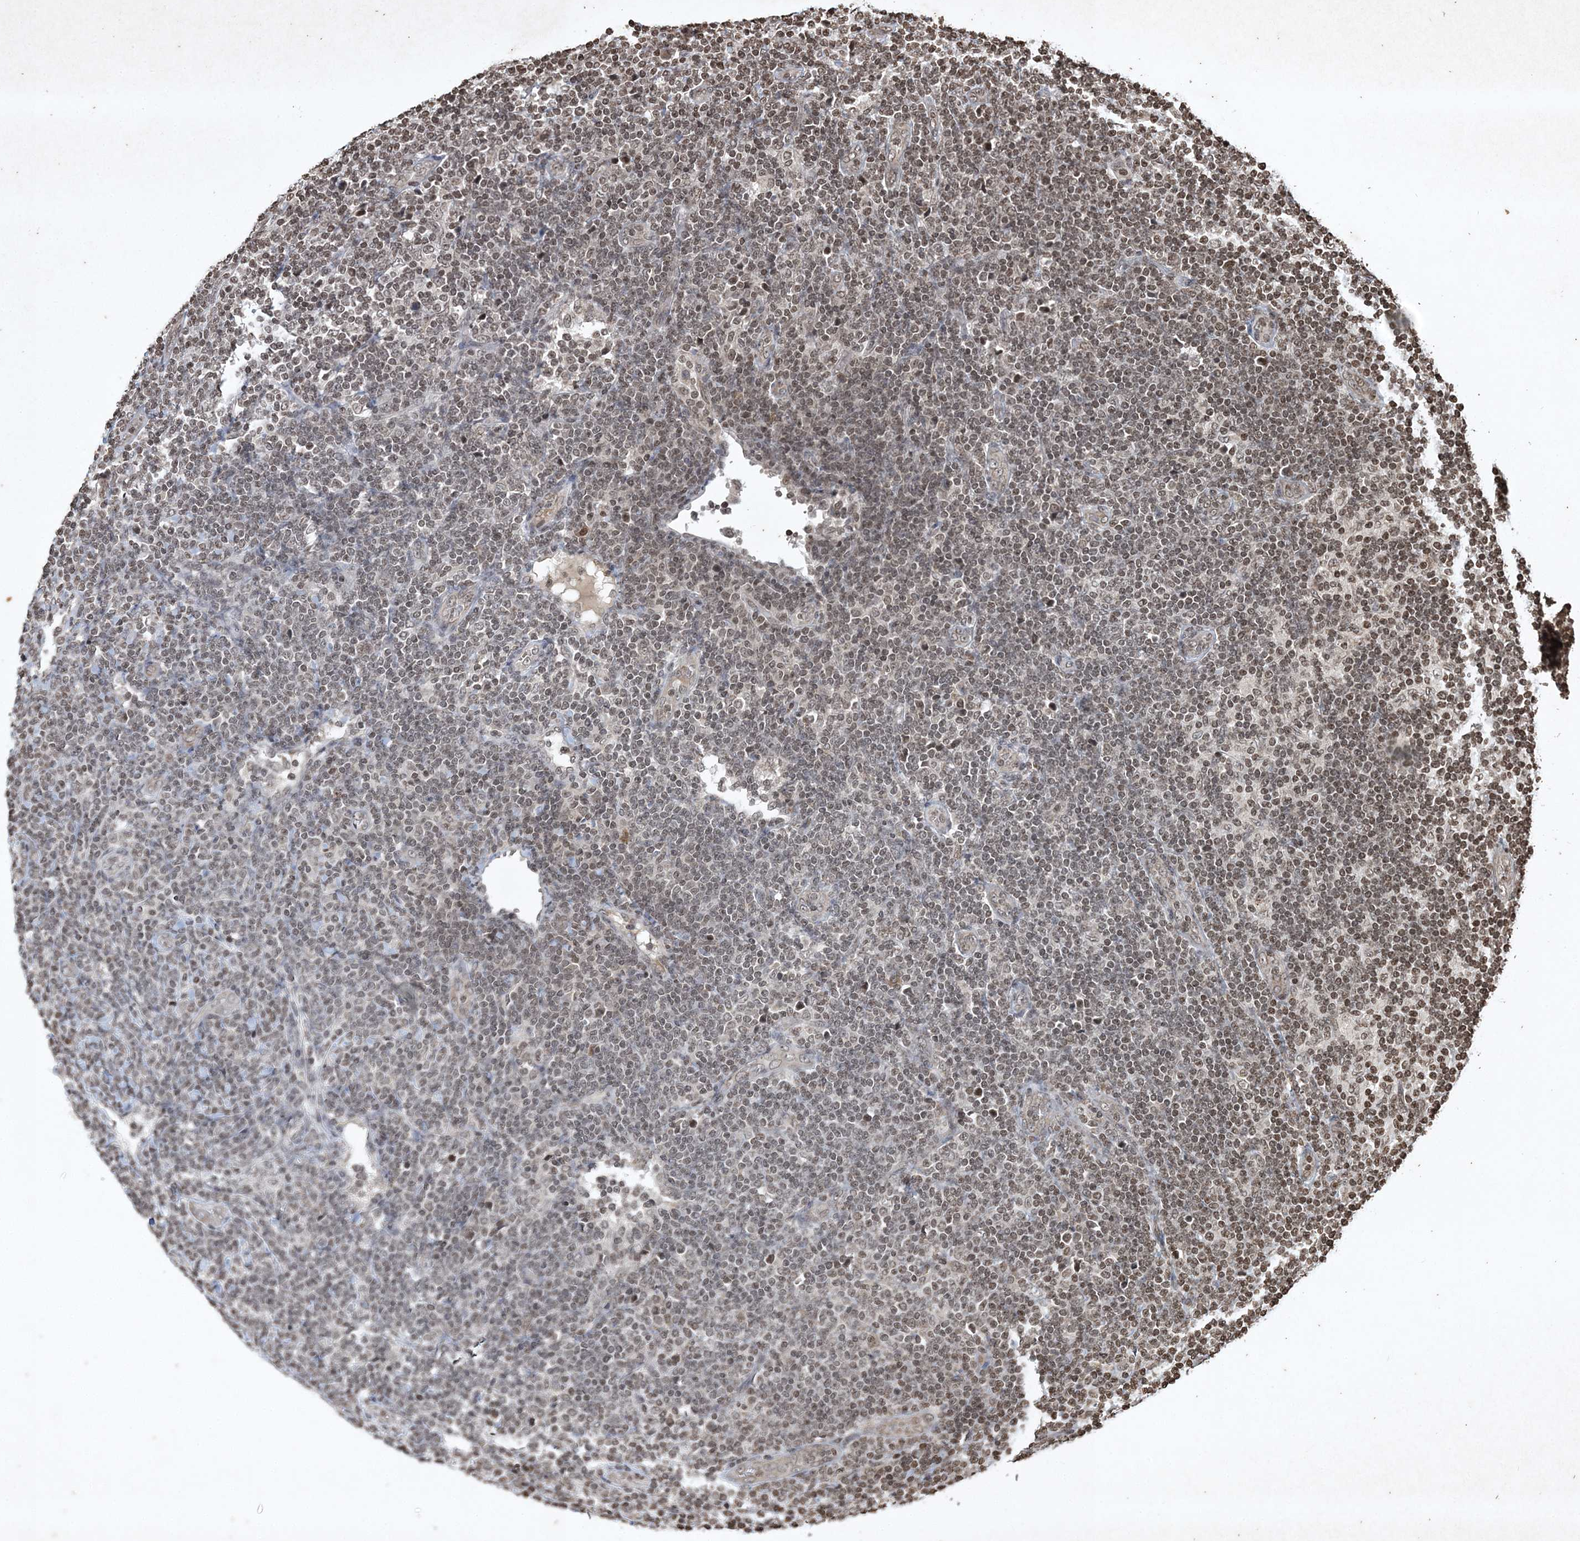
{"staining": {"intensity": "negative", "quantity": "none", "location": "none"}, "tissue": "lymphoma", "cell_type": "Tumor cells", "image_type": "cancer", "snomed": [{"axis": "morphology", "description": "Malignant lymphoma, non-Hodgkin's type, Low grade"}, {"axis": "topography", "description": "Lymph node"}], "caption": "DAB (3,3'-diaminobenzidine) immunohistochemical staining of lymphoma shows no significant staining in tumor cells.", "gene": "NEDD9", "patient": {"sex": "male", "age": 66}}